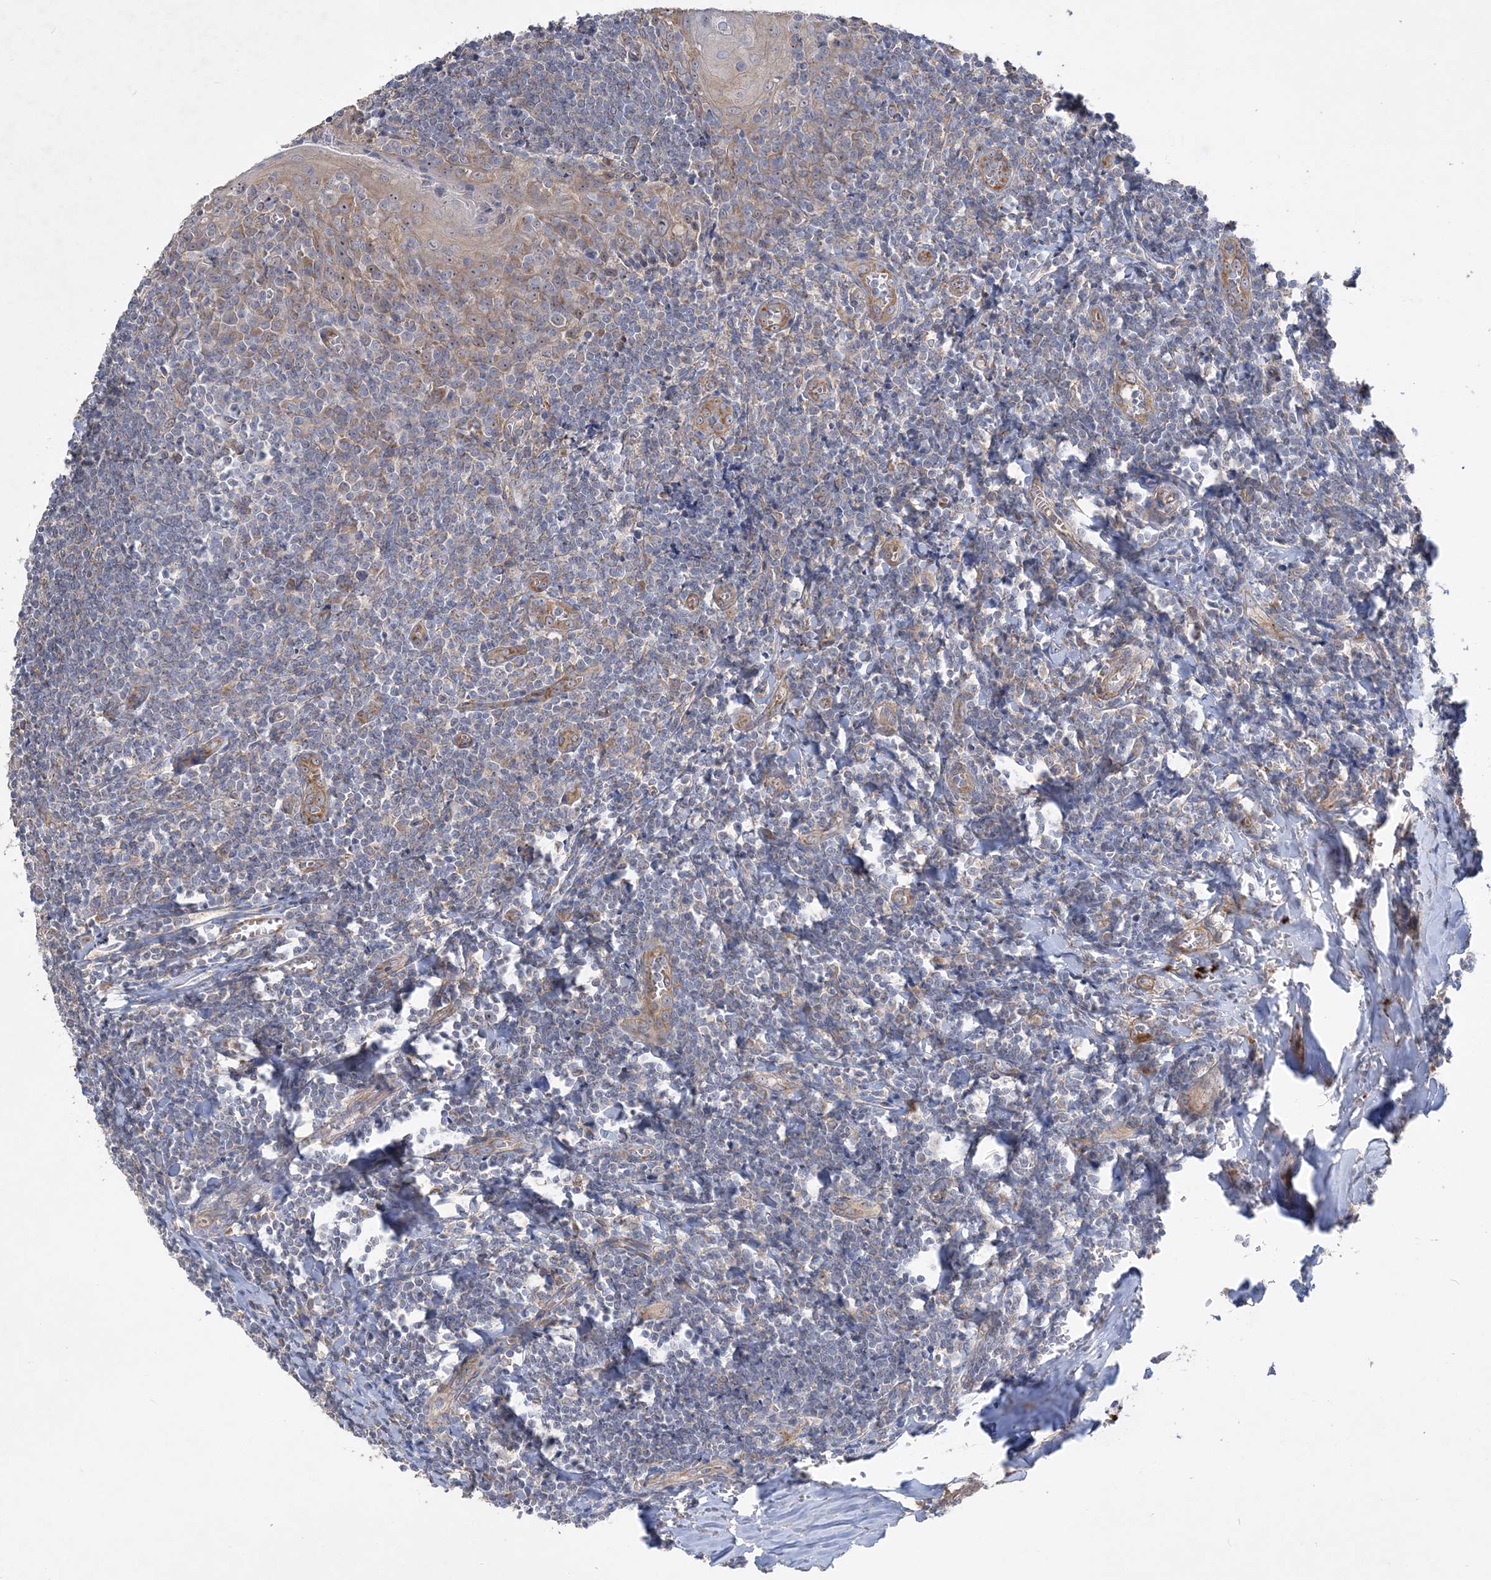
{"staining": {"intensity": "weak", "quantity": "<25%", "location": "cytoplasmic/membranous,nuclear"}, "tissue": "tonsil", "cell_type": "Germinal center cells", "image_type": "normal", "snomed": [{"axis": "morphology", "description": "Normal tissue, NOS"}, {"axis": "topography", "description": "Tonsil"}], "caption": "Immunohistochemistry of unremarkable human tonsil displays no staining in germinal center cells. The staining was performed using DAB to visualize the protein expression in brown, while the nuclei were stained in blue with hematoxylin (Magnification: 20x).", "gene": "FEZ2", "patient": {"sex": "male", "age": 27}}